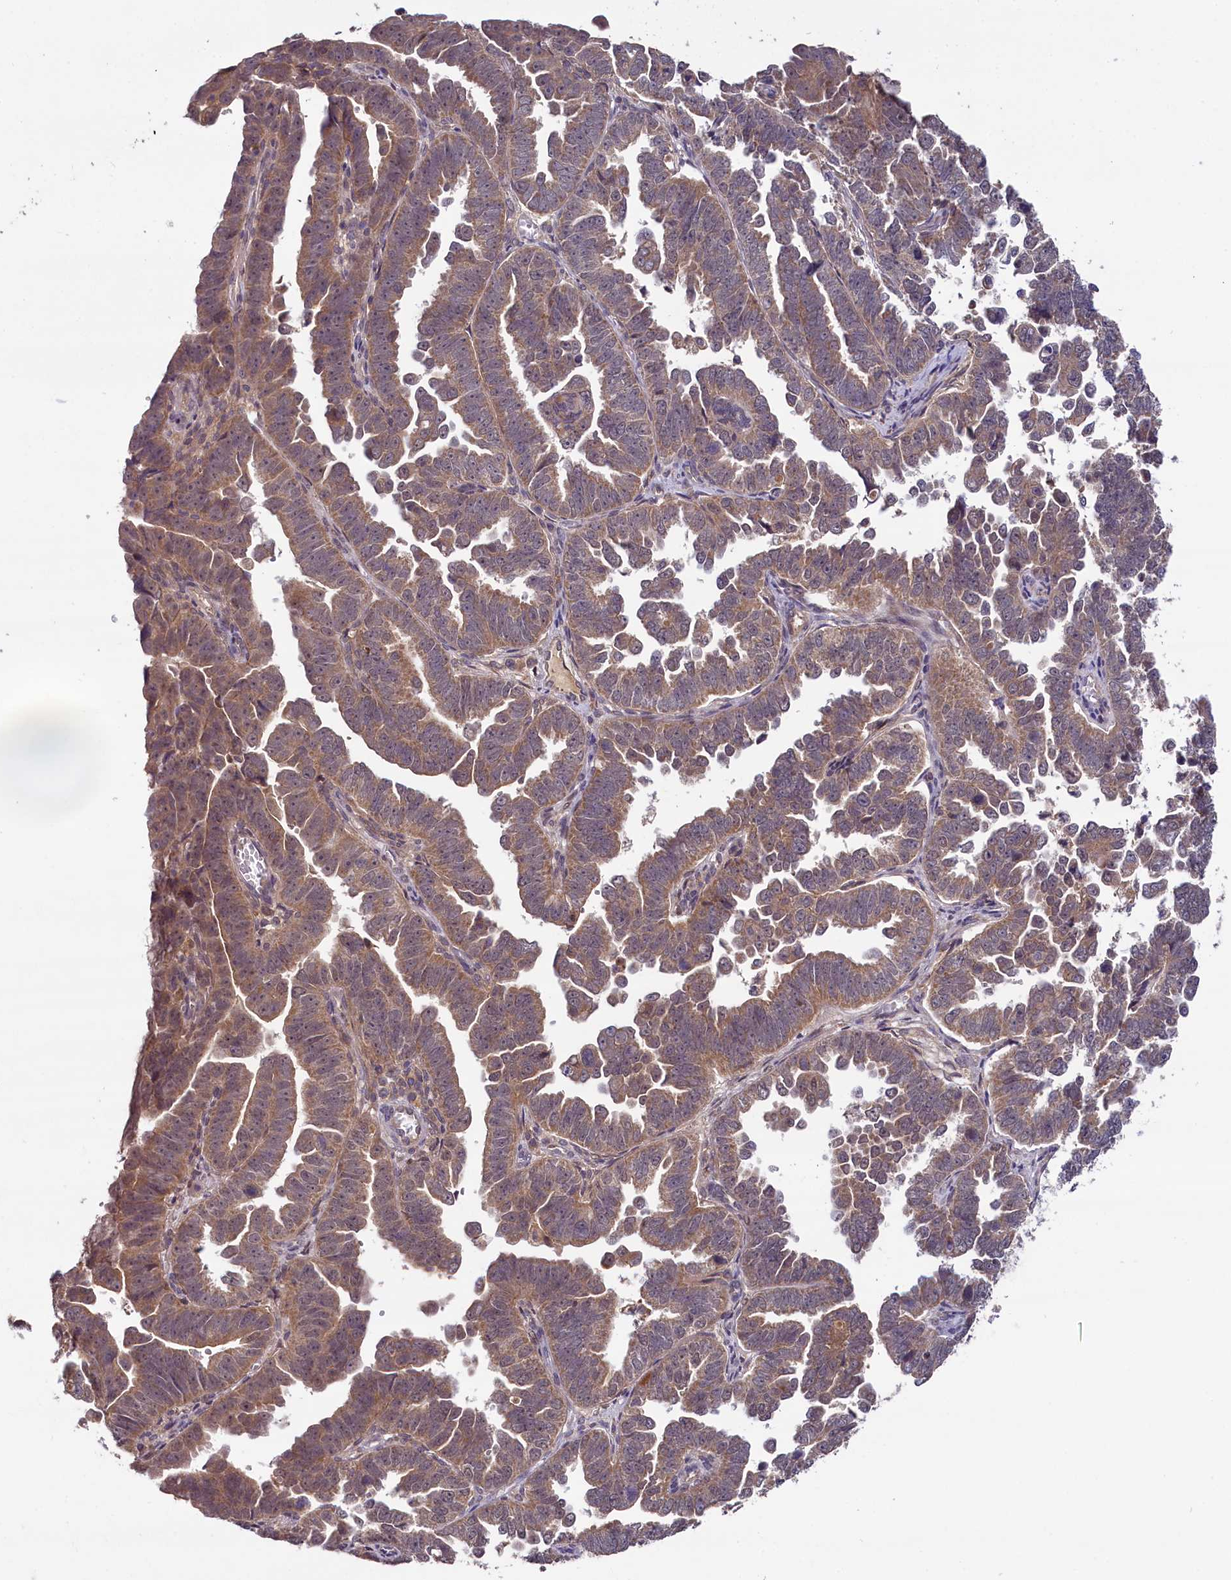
{"staining": {"intensity": "moderate", "quantity": ">75%", "location": "cytoplasmic/membranous"}, "tissue": "endometrial cancer", "cell_type": "Tumor cells", "image_type": "cancer", "snomed": [{"axis": "morphology", "description": "Adenocarcinoma, NOS"}, {"axis": "topography", "description": "Endometrium"}], "caption": "Immunohistochemical staining of endometrial cancer (adenocarcinoma) displays medium levels of moderate cytoplasmic/membranous protein positivity in approximately >75% of tumor cells. The protein of interest is stained brown, and the nuclei are stained in blue (DAB IHC with brightfield microscopy, high magnification).", "gene": "TMEM39A", "patient": {"sex": "female", "age": 75}}